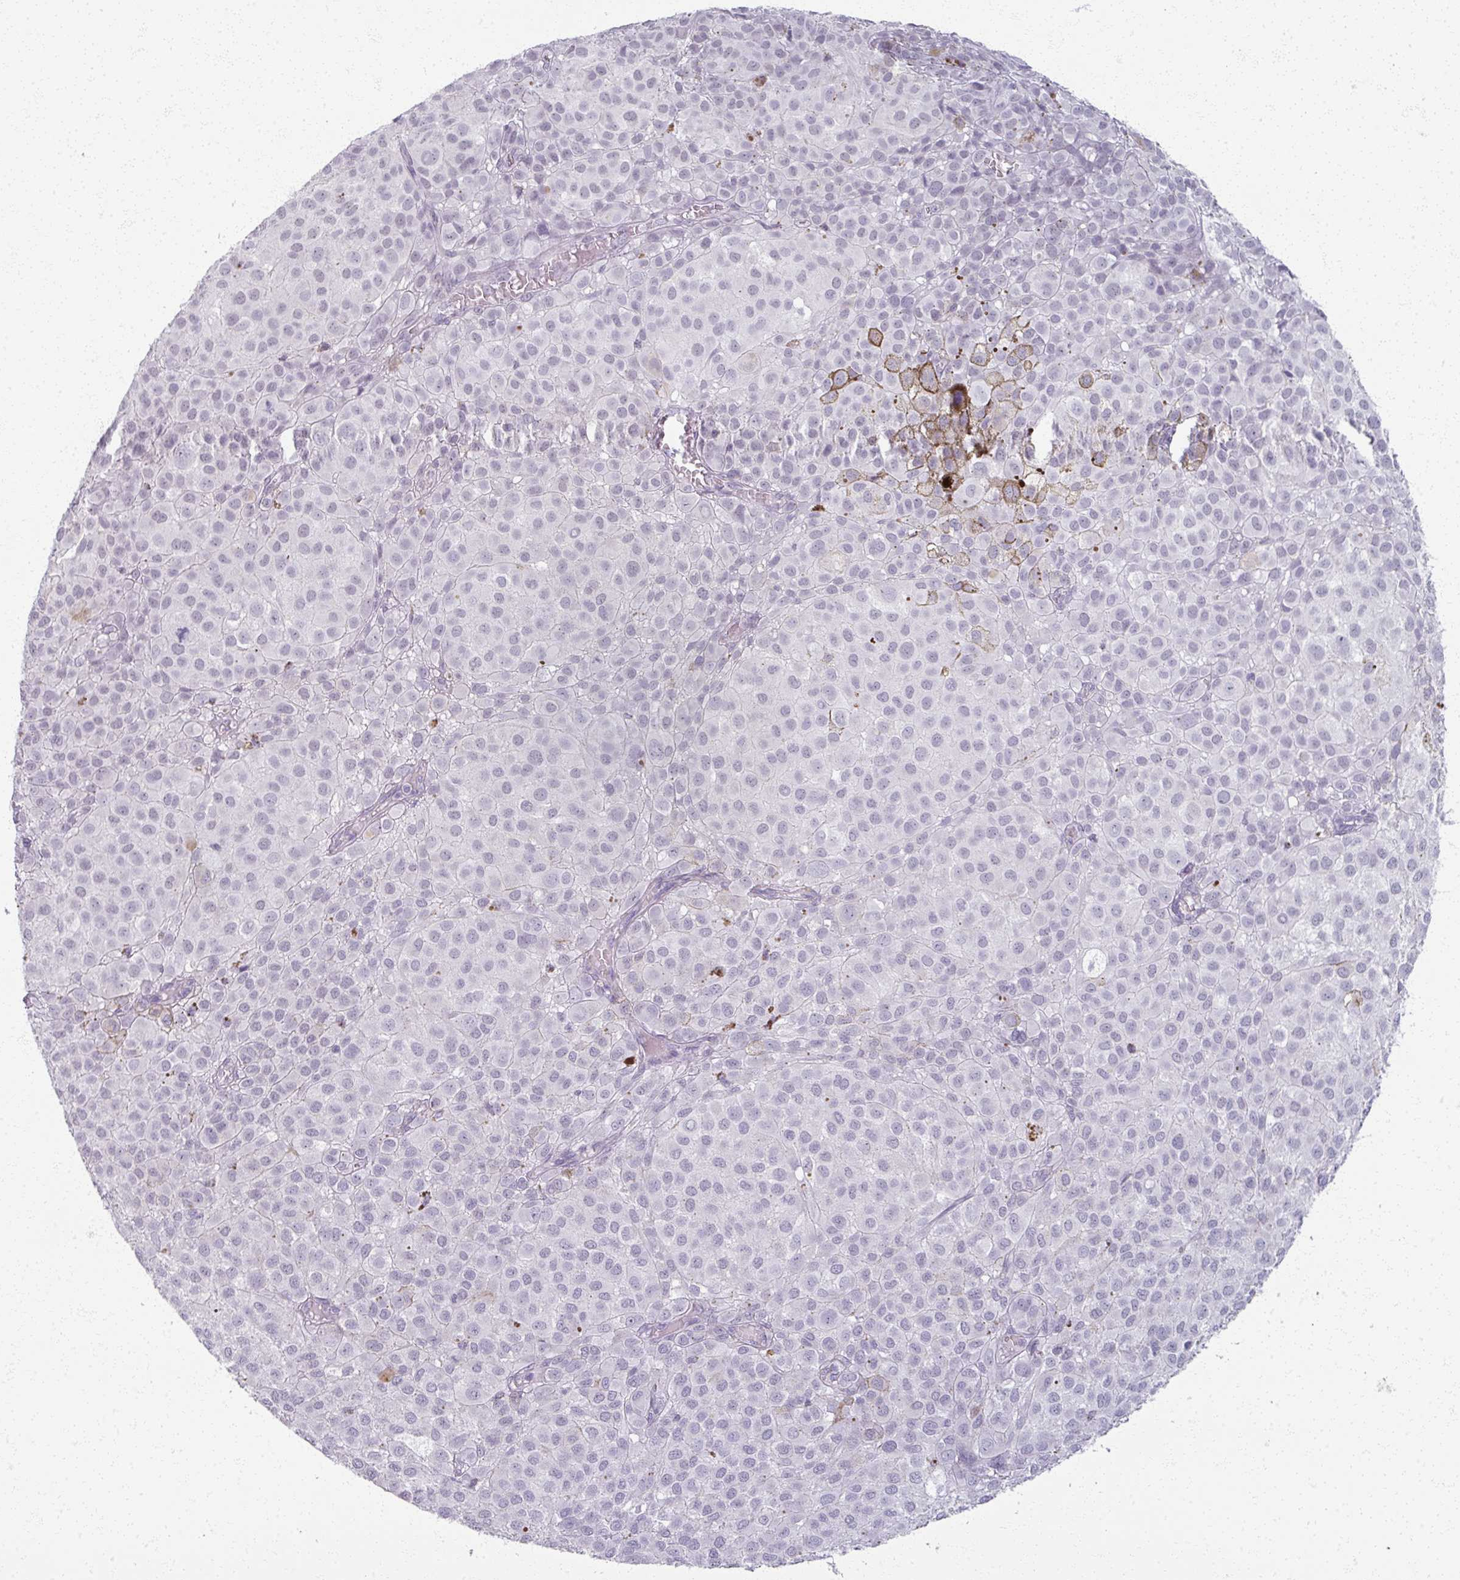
{"staining": {"intensity": "negative", "quantity": "none", "location": "none"}, "tissue": "melanoma", "cell_type": "Tumor cells", "image_type": "cancer", "snomed": [{"axis": "morphology", "description": "Malignant melanoma, NOS"}, {"axis": "topography", "description": "Skin"}], "caption": "A high-resolution image shows immunohistochemistry staining of melanoma, which demonstrates no significant positivity in tumor cells.", "gene": "RFPL2", "patient": {"sex": "male", "age": 64}}